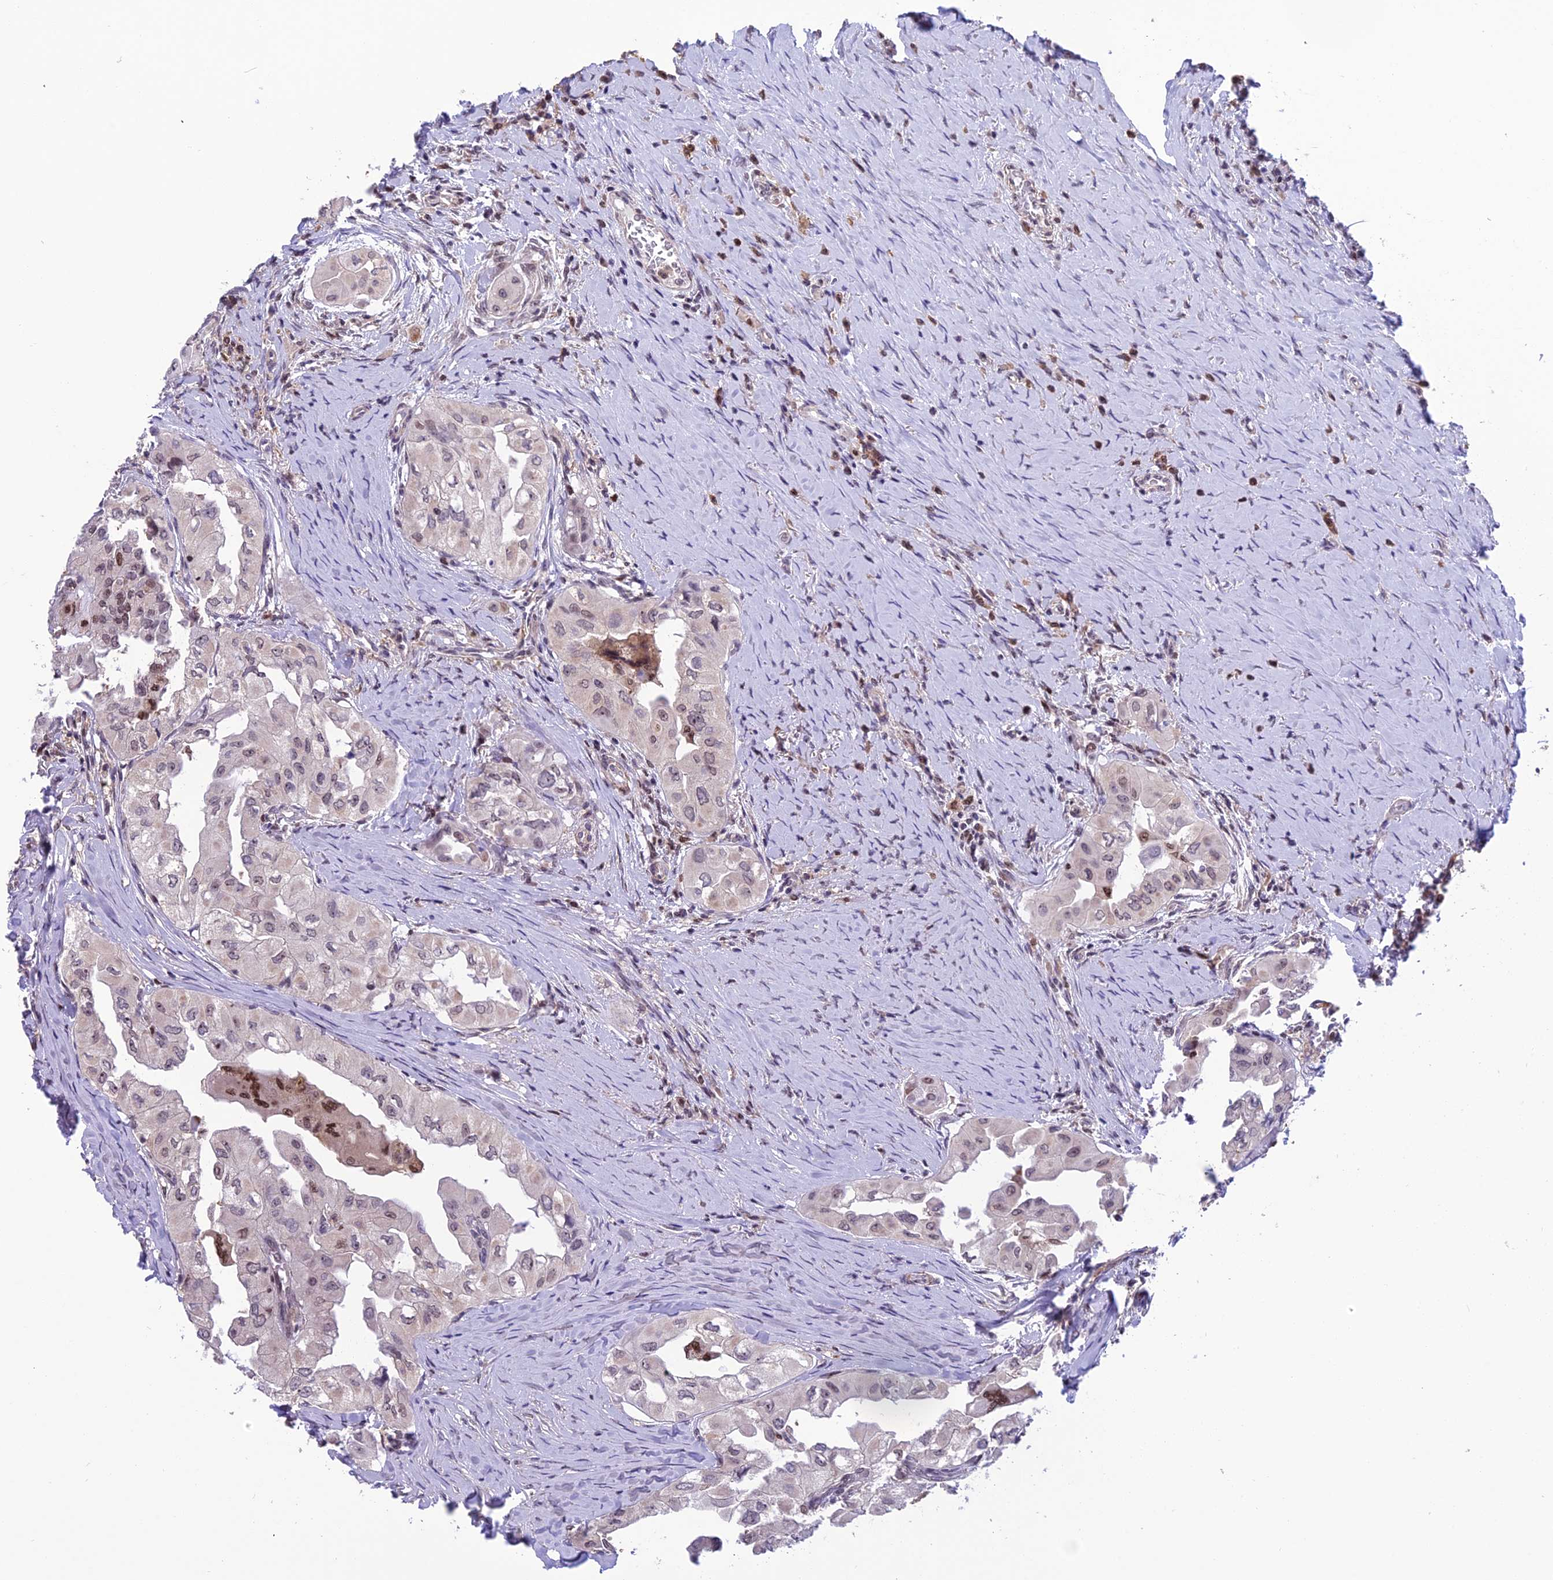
{"staining": {"intensity": "moderate", "quantity": "<25%", "location": "nuclear"}, "tissue": "thyroid cancer", "cell_type": "Tumor cells", "image_type": "cancer", "snomed": [{"axis": "morphology", "description": "Papillary adenocarcinoma, NOS"}, {"axis": "topography", "description": "Thyroid gland"}], "caption": "Immunohistochemical staining of thyroid cancer shows moderate nuclear protein staining in about <25% of tumor cells.", "gene": "MIS12", "patient": {"sex": "female", "age": 59}}